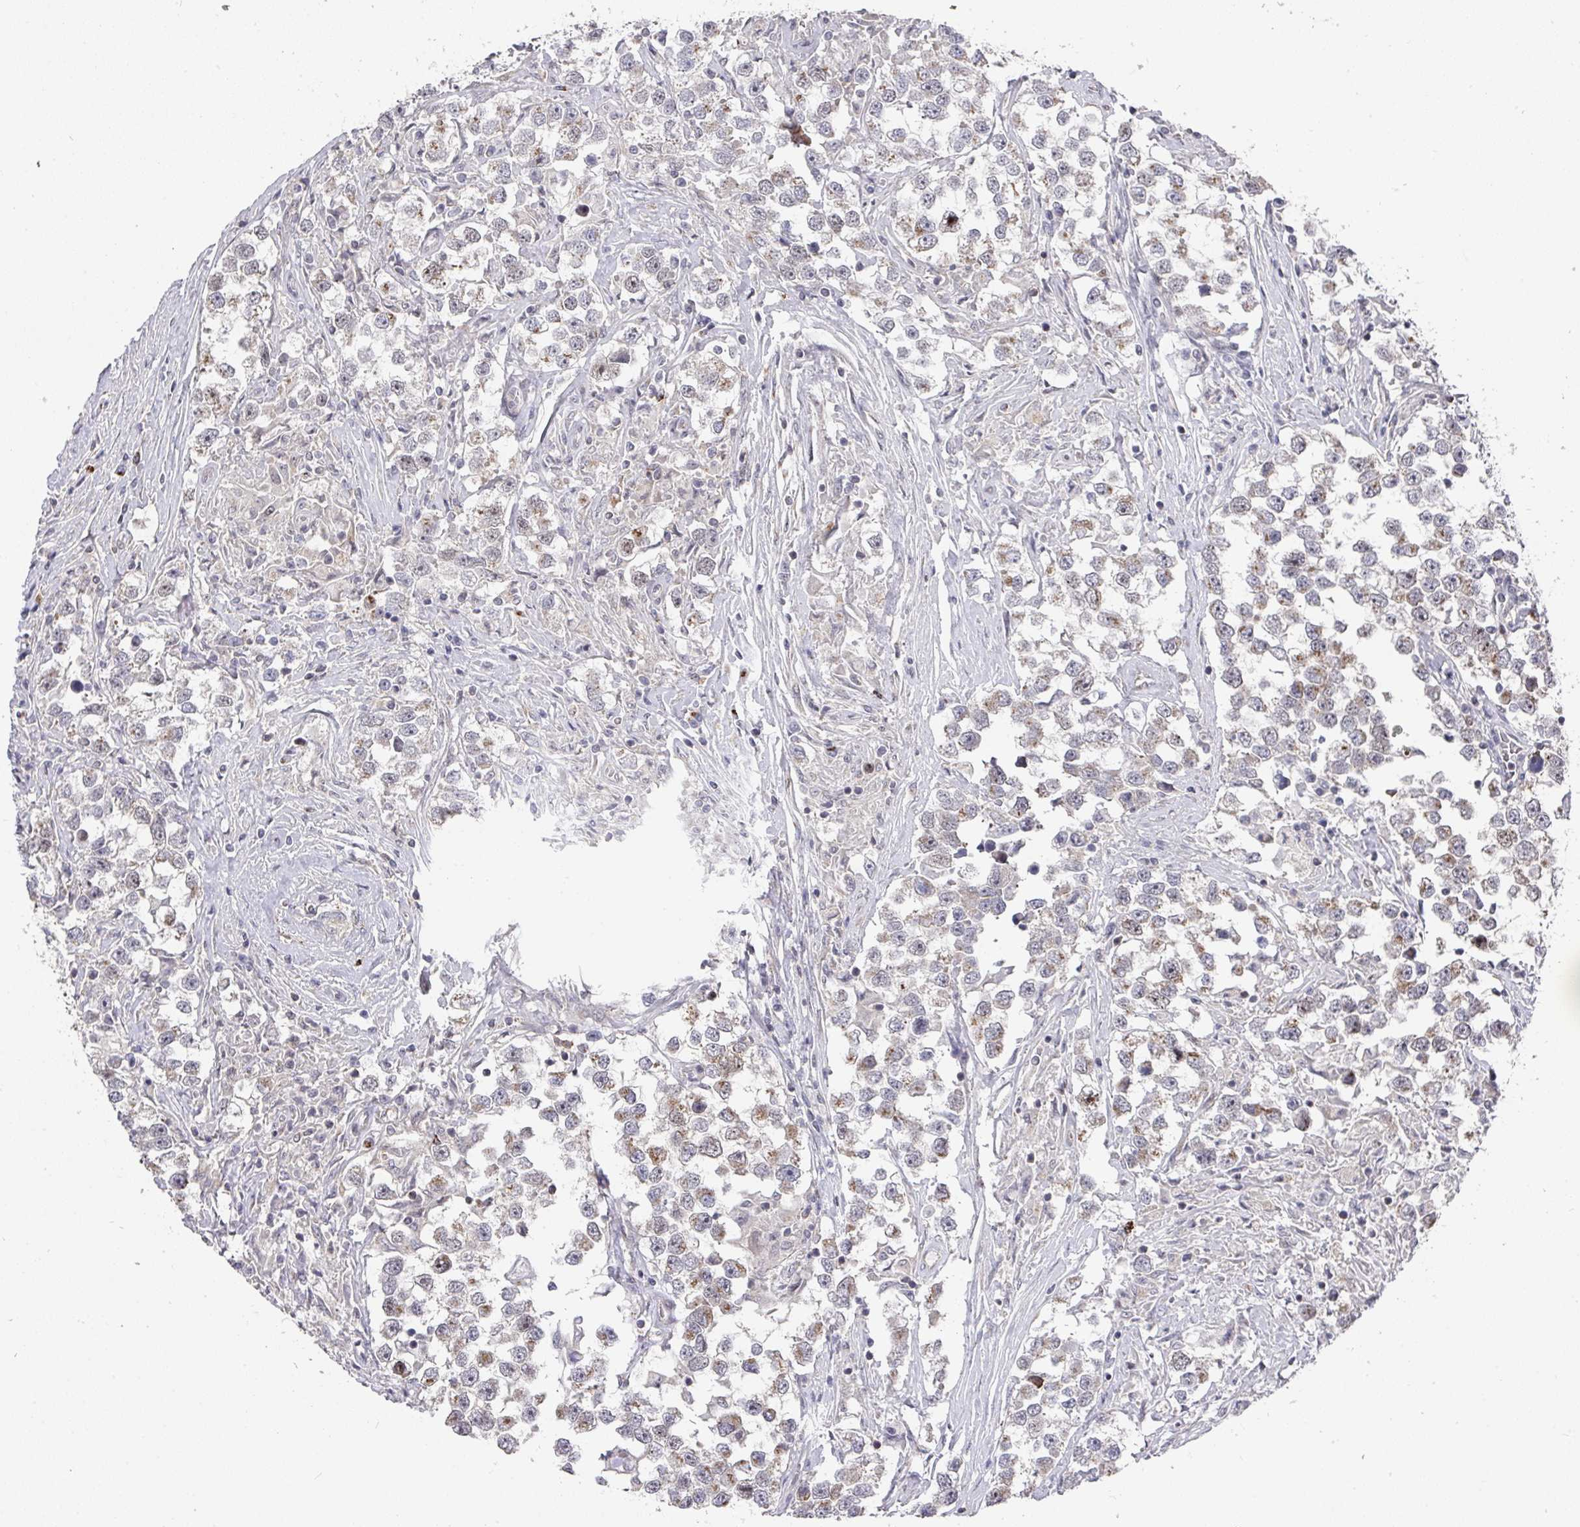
{"staining": {"intensity": "weak", "quantity": "25%-75%", "location": "cytoplasmic/membranous"}, "tissue": "testis cancer", "cell_type": "Tumor cells", "image_type": "cancer", "snomed": [{"axis": "morphology", "description": "Seminoma, NOS"}, {"axis": "topography", "description": "Testis"}], "caption": "Immunohistochemical staining of testis cancer displays weak cytoplasmic/membranous protein staining in approximately 25%-75% of tumor cells. The staining was performed using DAB, with brown indicating positive protein expression. Nuclei are stained blue with hematoxylin.", "gene": "C18orf25", "patient": {"sex": "male", "age": 46}}